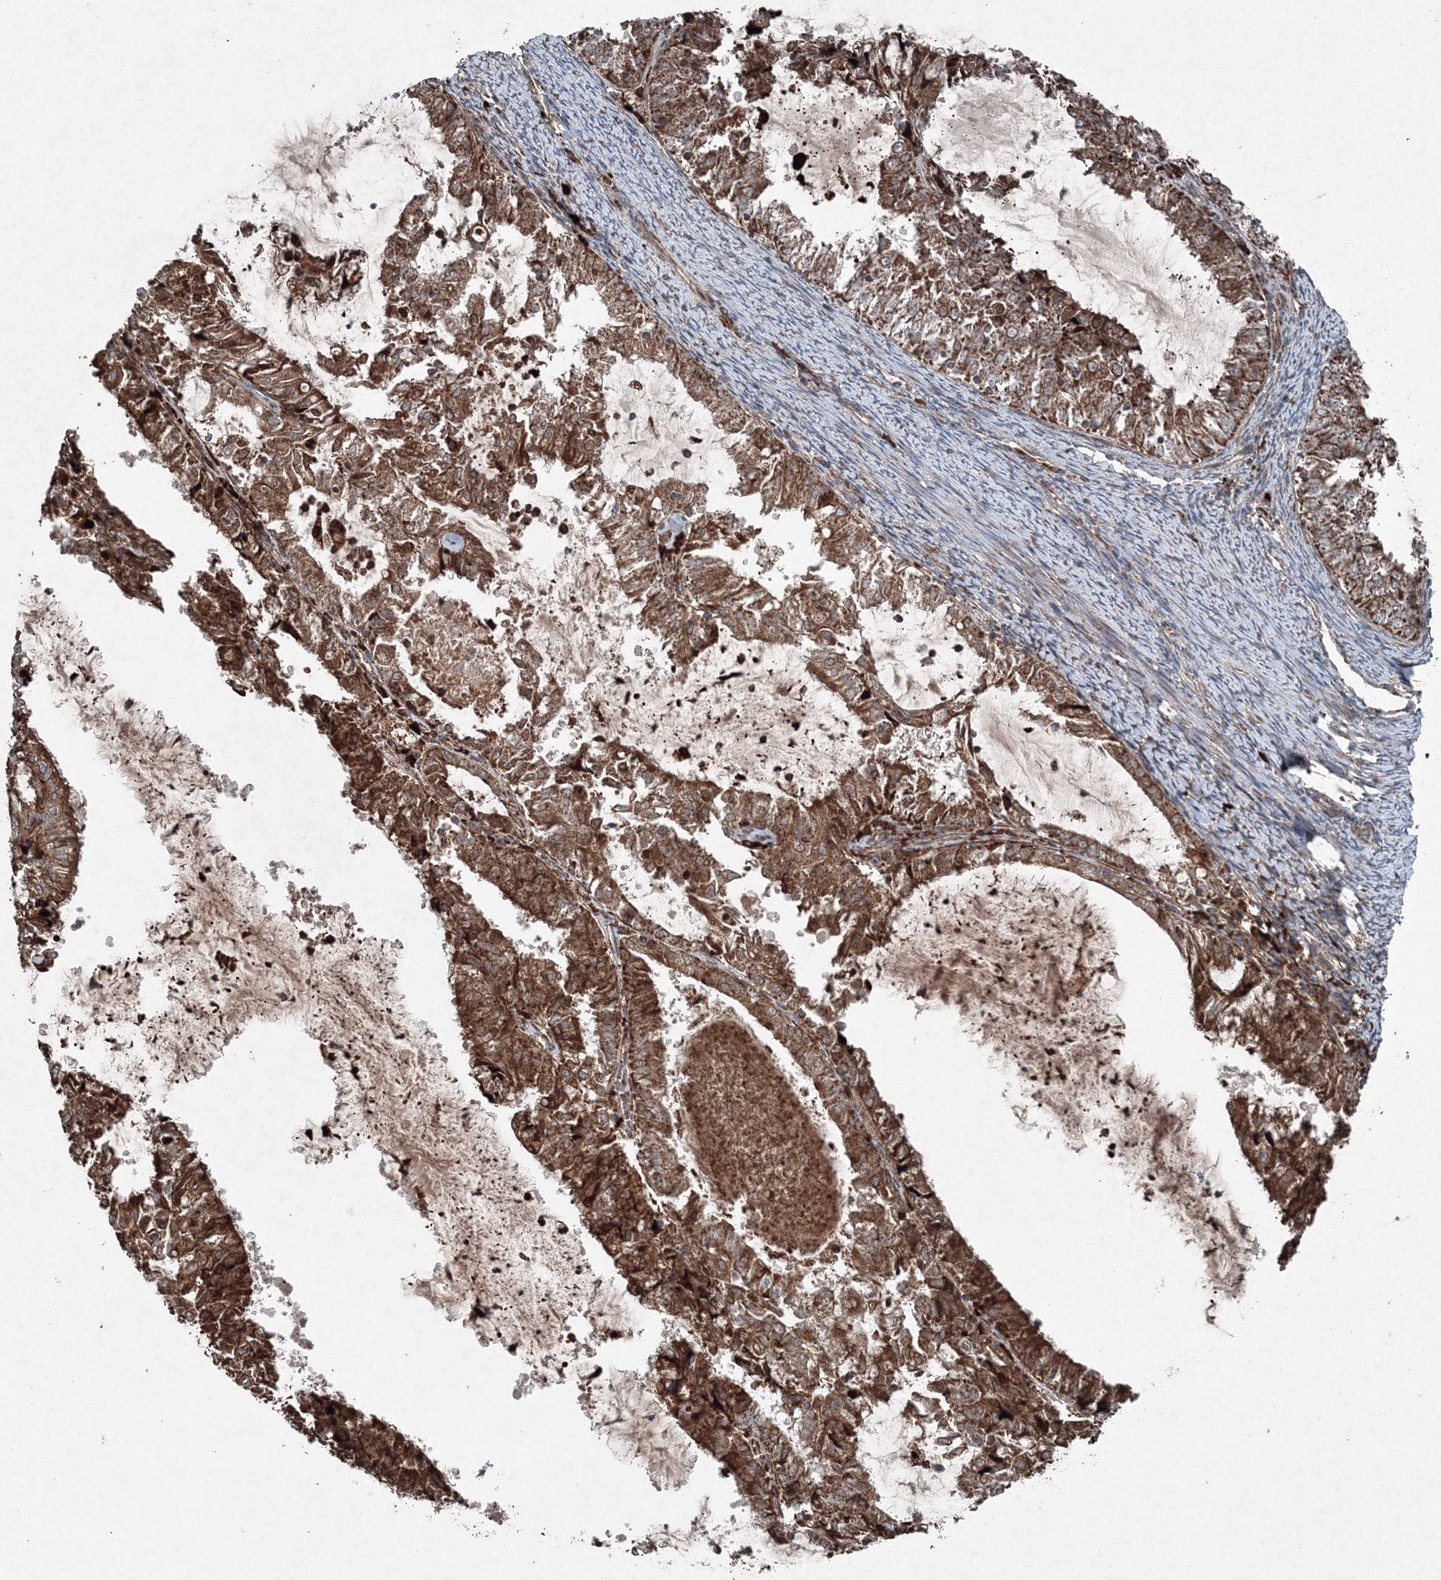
{"staining": {"intensity": "strong", "quantity": ">75%", "location": "cytoplasmic/membranous"}, "tissue": "endometrial cancer", "cell_type": "Tumor cells", "image_type": "cancer", "snomed": [{"axis": "morphology", "description": "Adenocarcinoma, NOS"}, {"axis": "topography", "description": "Endometrium"}], "caption": "About >75% of tumor cells in endometrial adenocarcinoma display strong cytoplasmic/membranous protein expression as visualized by brown immunohistochemical staining.", "gene": "COPS7B", "patient": {"sex": "female", "age": 57}}